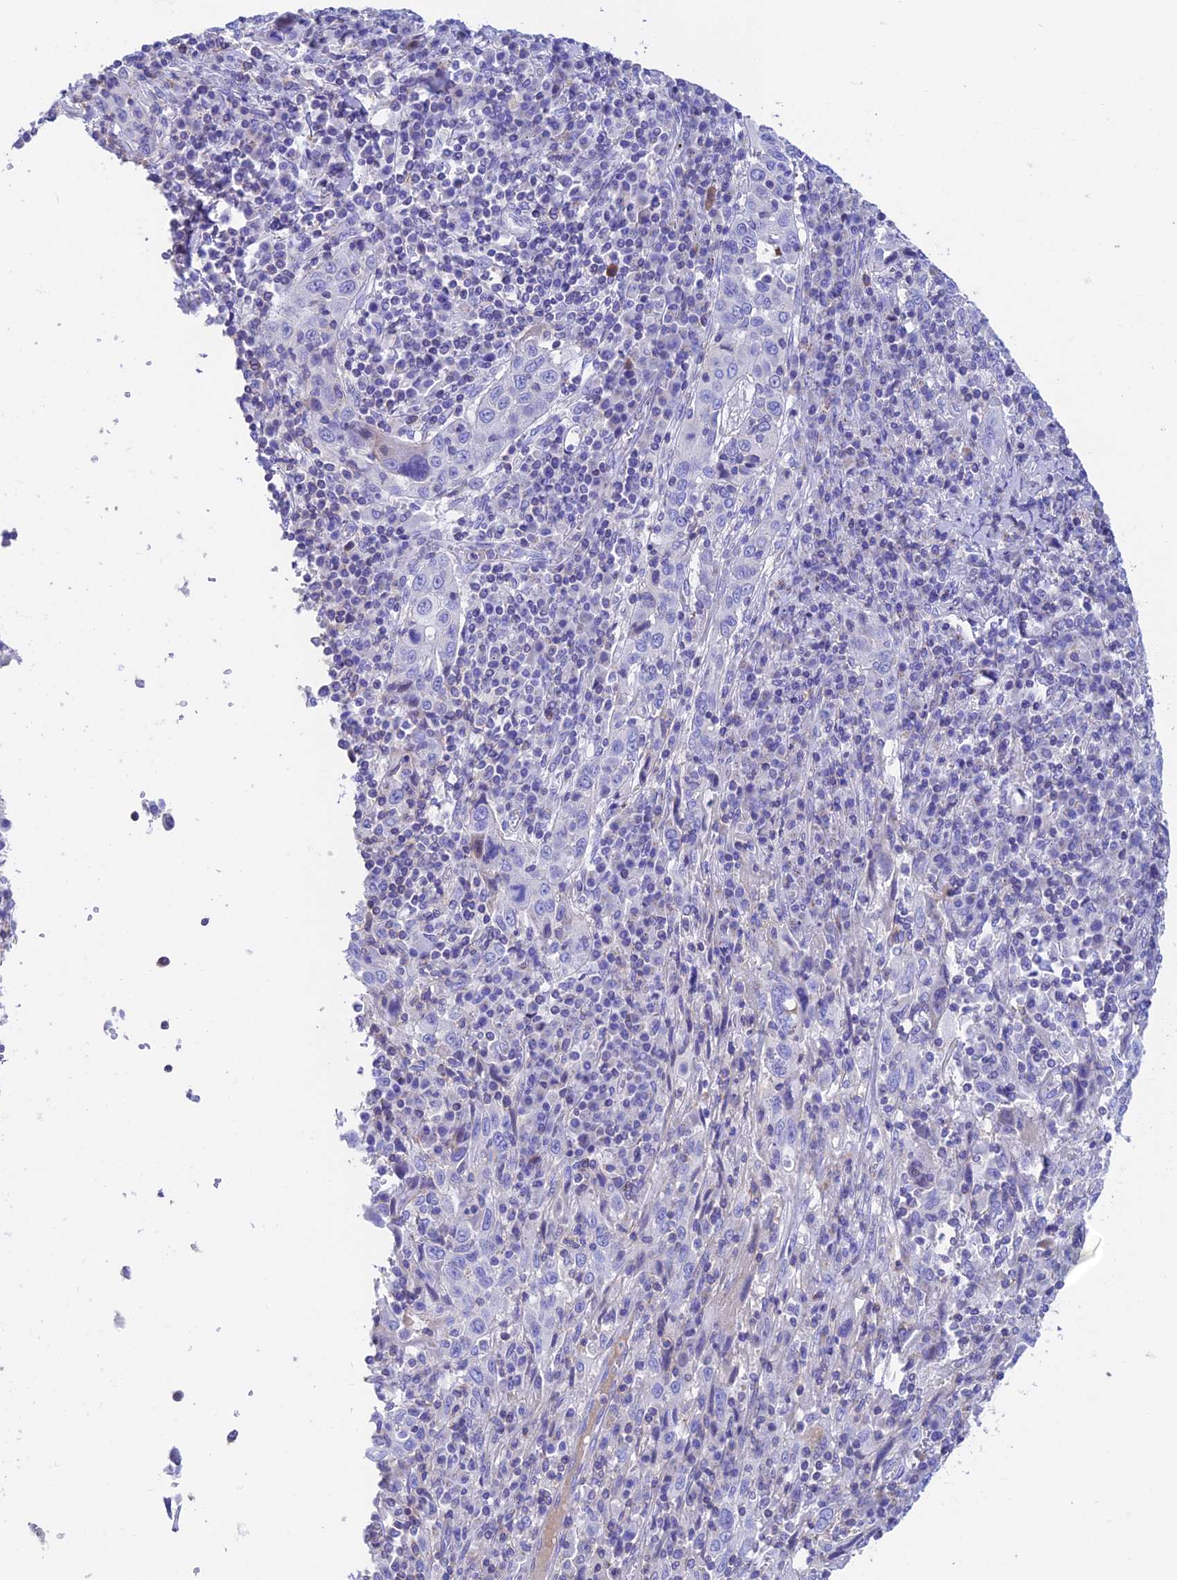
{"staining": {"intensity": "negative", "quantity": "none", "location": "none"}, "tissue": "cervical cancer", "cell_type": "Tumor cells", "image_type": "cancer", "snomed": [{"axis": "morphology", "description": "Squamous cell carcinoma, NOS"}, {"axis": "topography", "description": "Cervix"}], "caption": "This is a histopathology image of immunohistochemistry (IHC) staining of cervical cancer (squamous cell carcinoma), which shows no staining in tumor cells.", "gene": "PRIM1", "patient": {"sex": "female", "age": 46}}